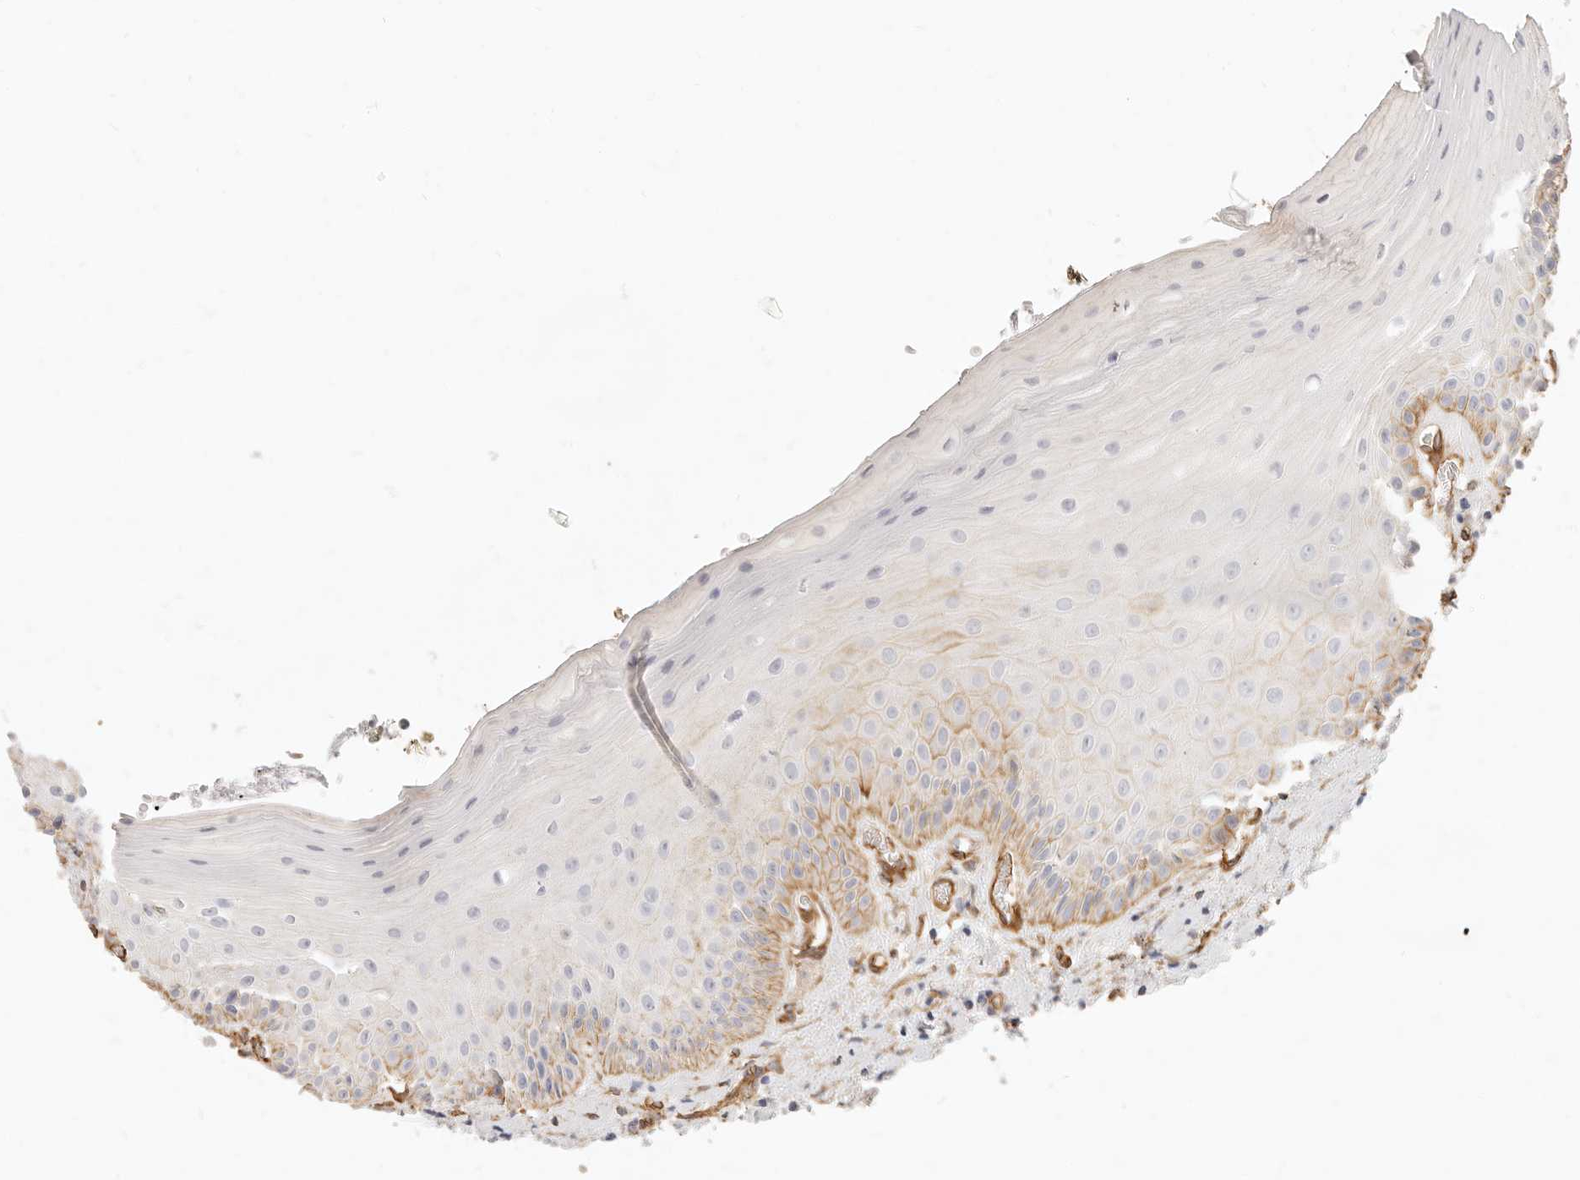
{"staining": {"intensity": "moderate", "quantity": "<25%", "location": "cytoplasmic/membranous"}, "tissue": "oral mucosa", "cell_type": "Squamous epithelial cells", "image_type": "normal", "snomed": [{"axis": "morphology", "description": "Normal tissue, NOS"}, {"axis": "topography", "description": "Oral tissue"}], "caption": "High-magnification brightfield microscopy of unremarkable oral mucosa stained with DAB (3,3'-diaminobenzidine) (brown) and counterstained with hematoxylin (blue). squamous epithelial cells exhibit moderate cytoplasmic/membranous staining is seen in approximately<25% of cells.", "gene": "NUS1", "patient": {"sex": "male", "age": 66}}